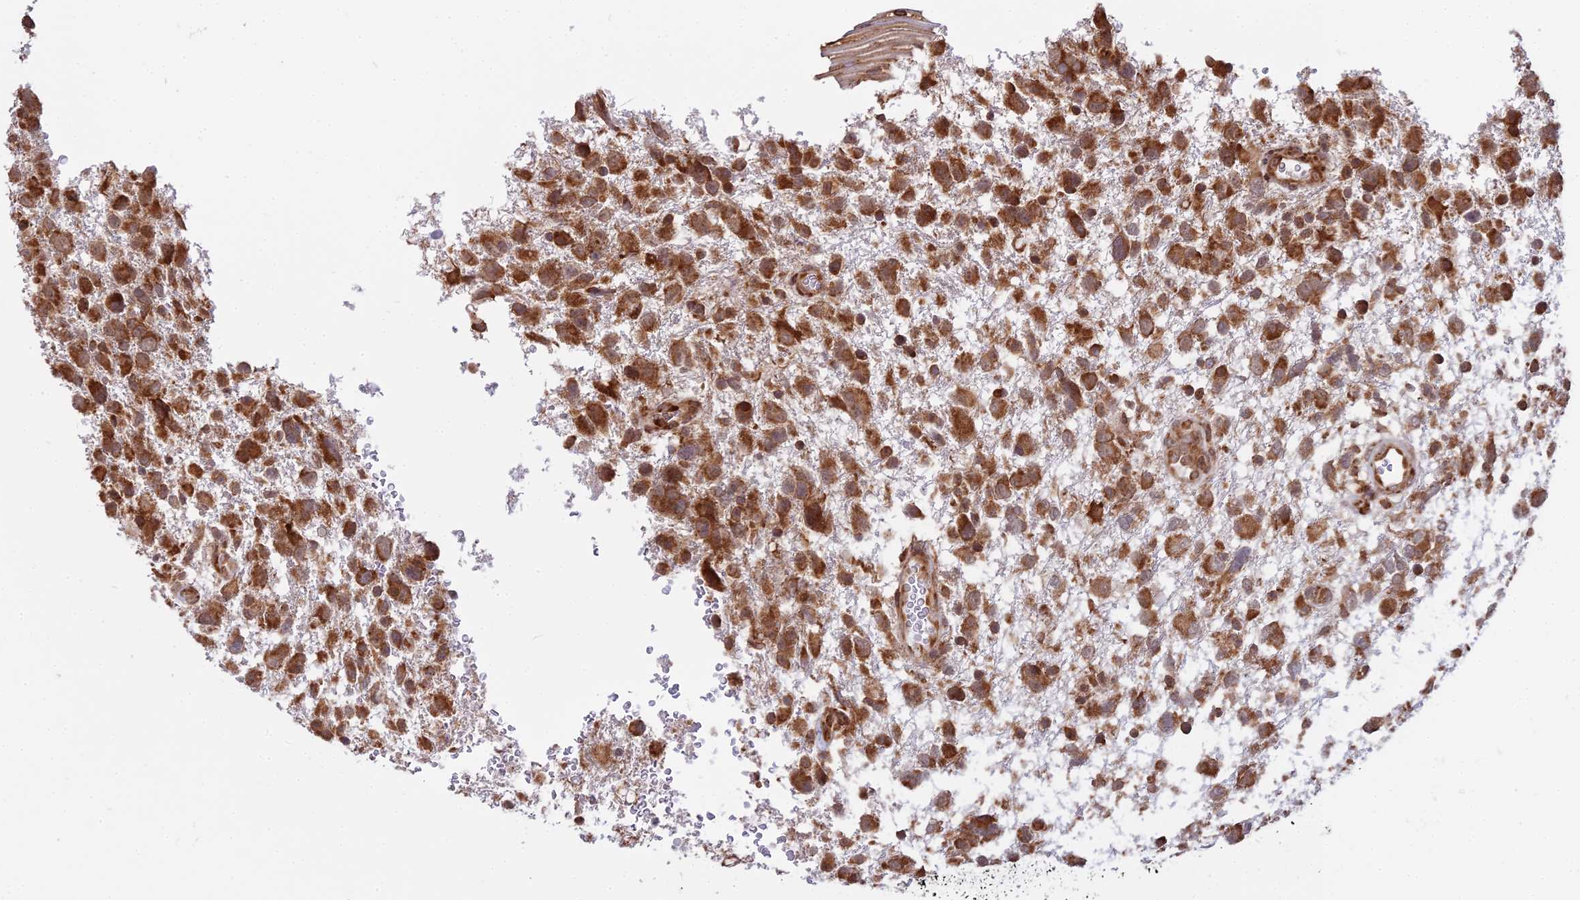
{"staining": {"intensity": "strong", "quantity": ">75%", "location": "cytoplasmic/membranous"}, "tissue": "glioma", "cell_type": "Tumor cells", "image_type": "cancer", "snomed": [{"axis": "morphology", "description": "Glioma, malignant, High grade"}, {"axis": "topography", "description": "Brain"}], "caption": "This is an image of IHC staining of glioma, which shows strong staining in the cytoplasmic/membranous of tumor cells.", "gene": "RPL26", "patient": {"sex": "male", "age": 61}}